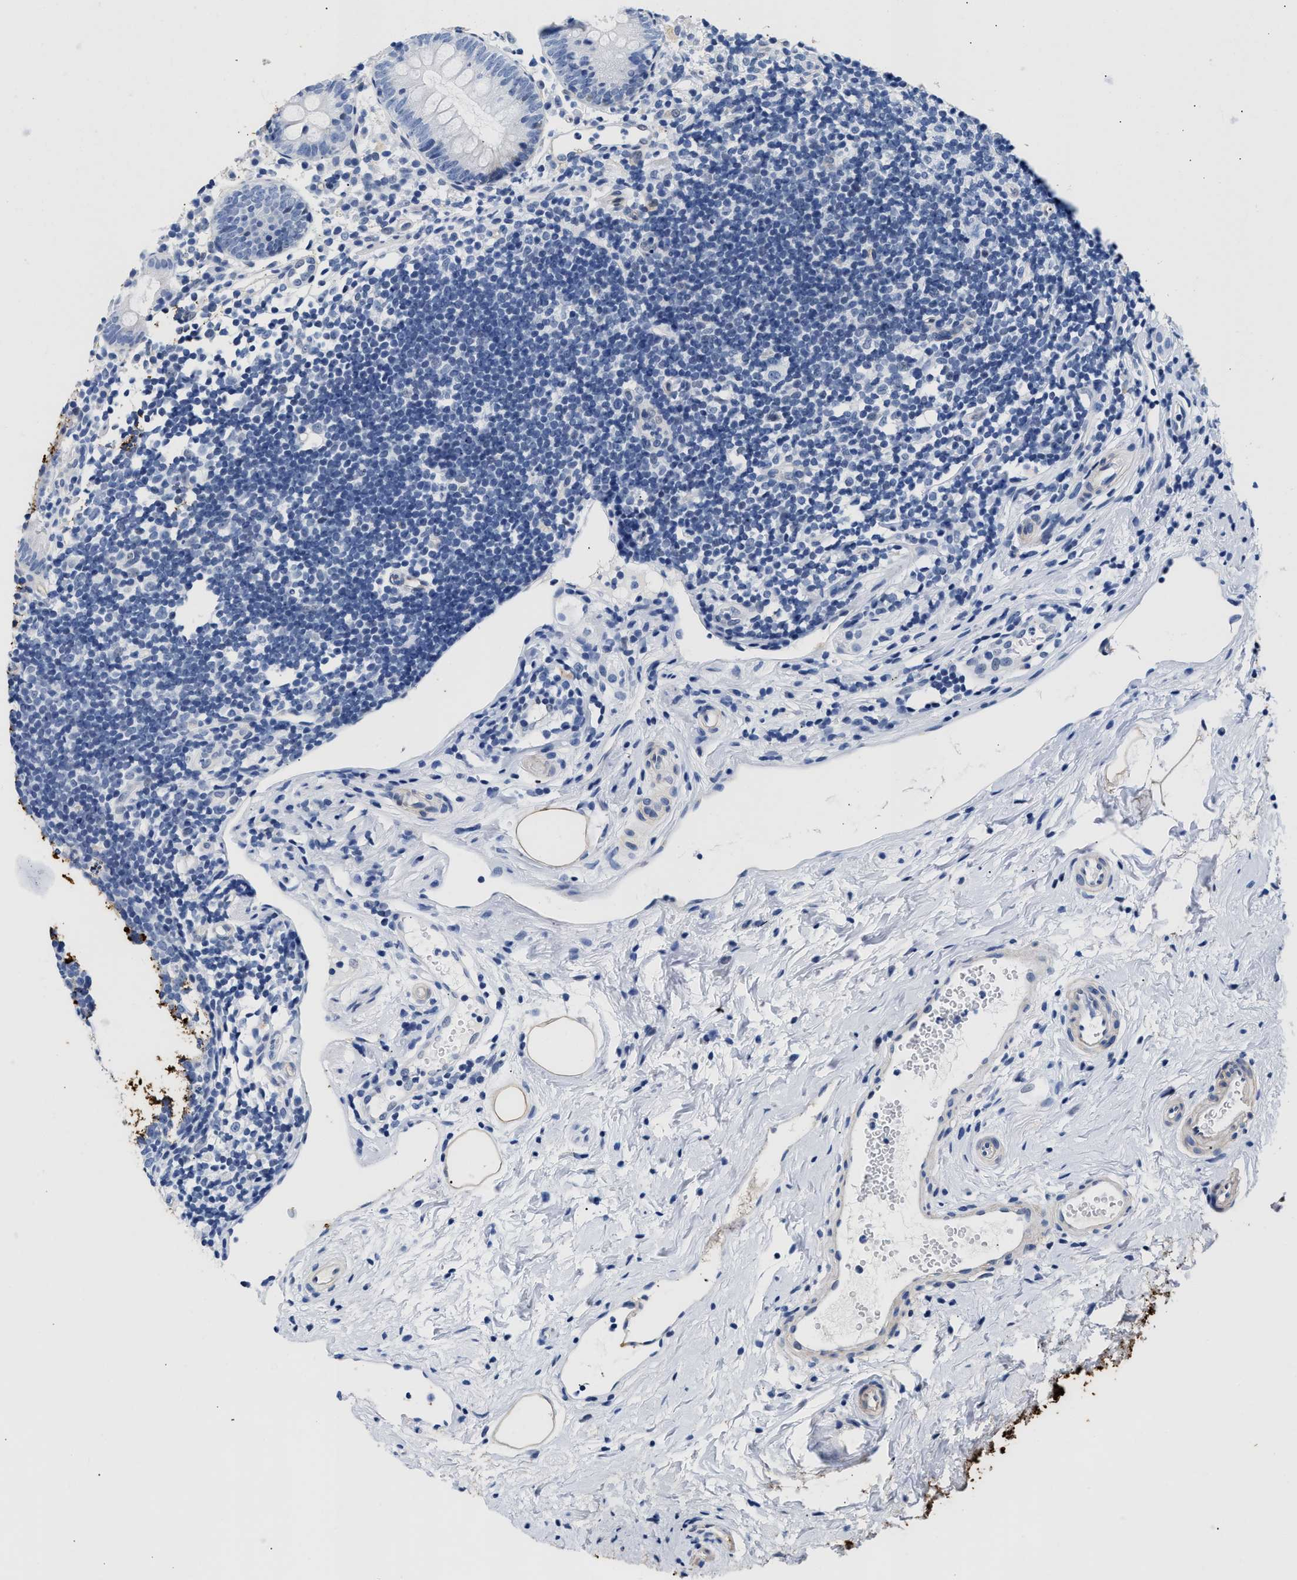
{"staining": {"intensity": "negative", "quantity": "none", "location": "none"}, "tissue": "appendix", "cell_type": "Glandular cells", "image_type": "normal", "snomed": [{"axis": "morphology", "description": "Normal tissue, NOS"}, {"axis": "topography", "description": "Appendix"}], "caption": "DAB (3,3'-diaminobenzidine) immunohistochemical staining of normal human appendix displays no significant expression in glandular cells.", "gene": "TRIM29", "patient": {"sex": "female", "age": 20}}